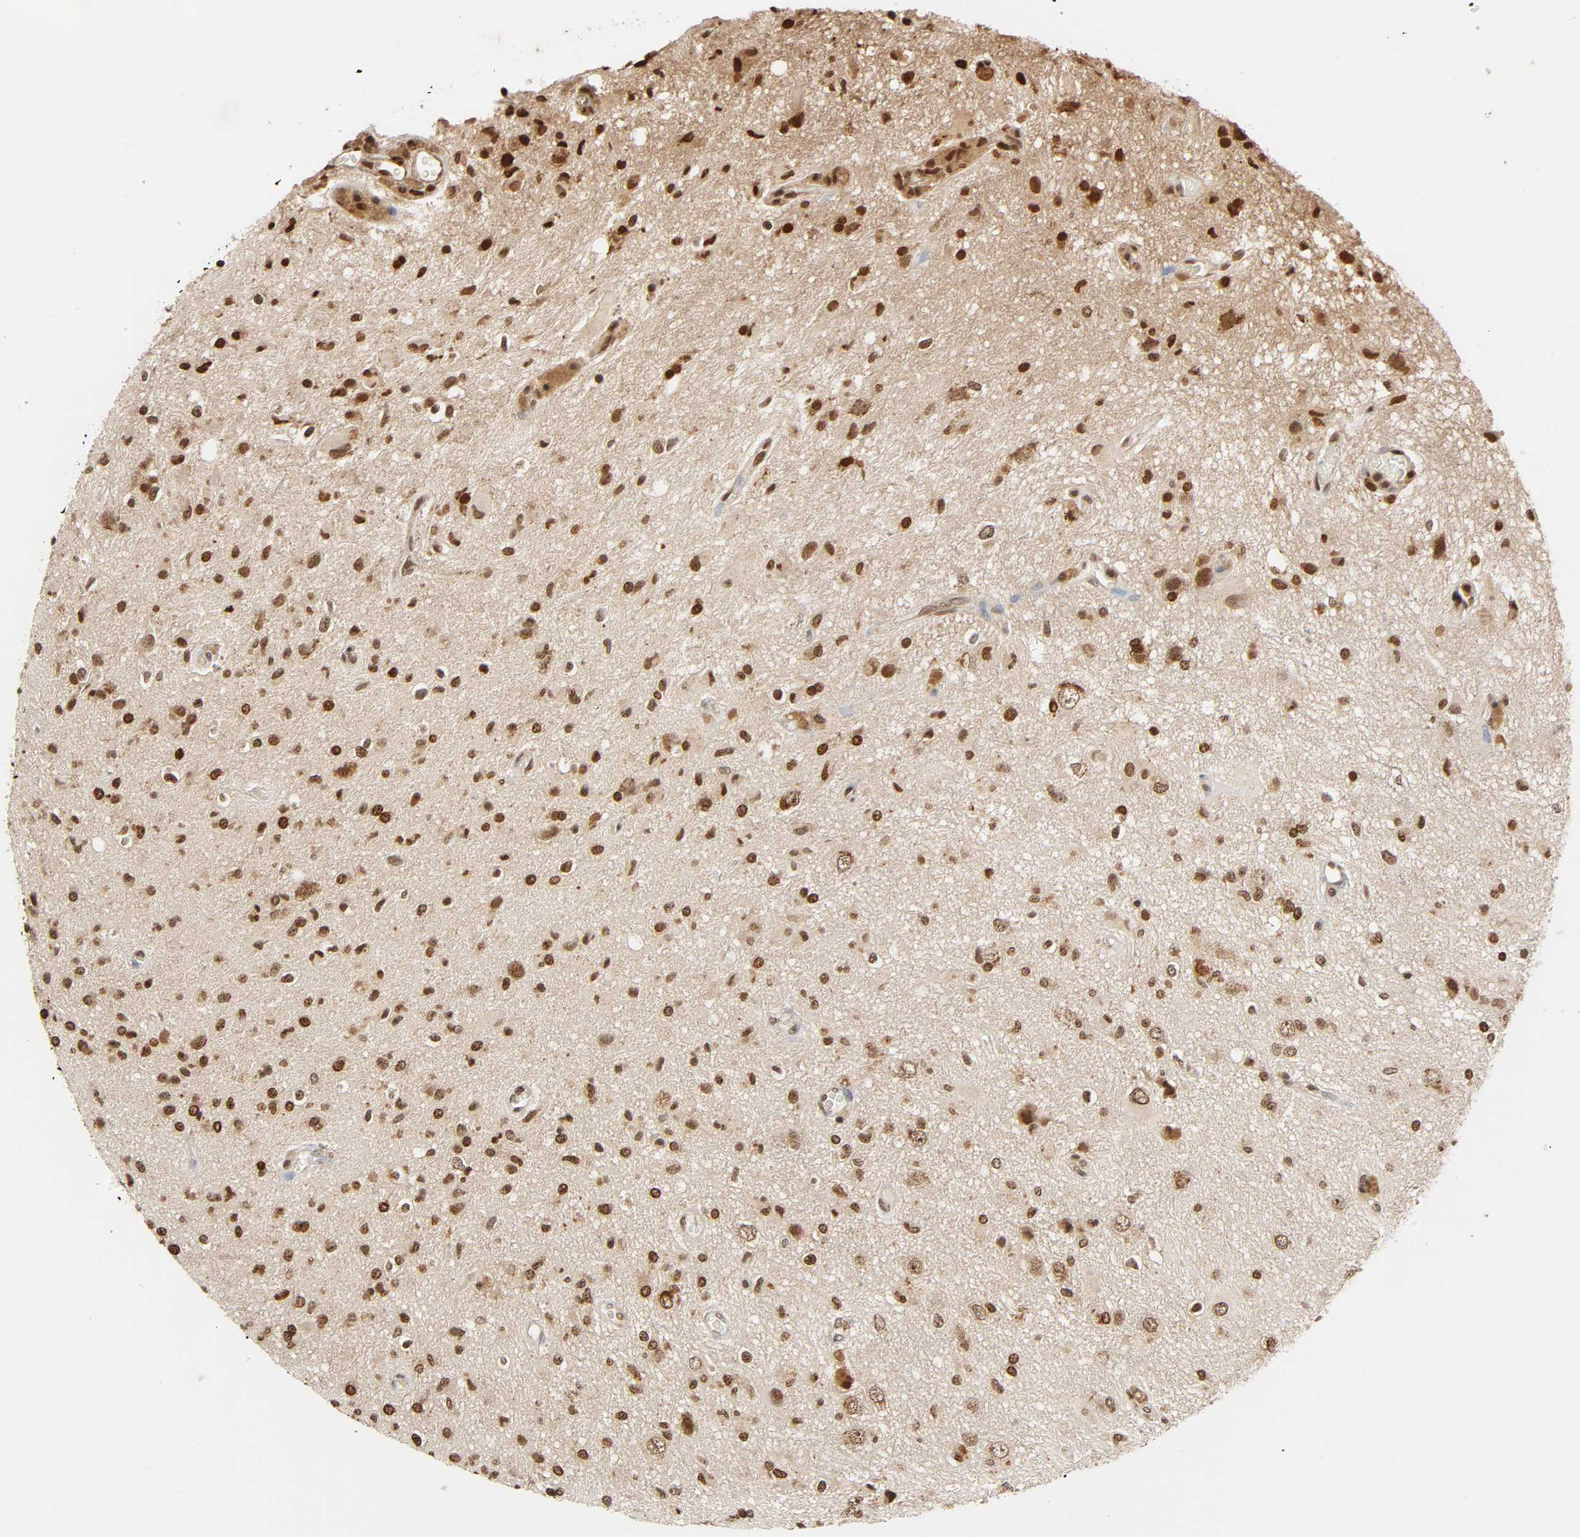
{"staining": {"intensity": "moderate", "quantity": ">75%", "location": "nuclear"}, "tissue": "glioma", "cell_type": "Tumor cells", "image_type": "cancer", "snomed": [{"axis": "morphology", "description": "Glioma, malignant, High grade"}, {"axis": "topography", "description": "Brain"}], "caption": "An immunohistochemistry micrograph of neoplastic tissue is shown. Protein staining in brown labels moderate nuclear positivity in glioma within tumor cells. (DAB IHC, brown staining for protein, blue staining for nuclei).", "gene": "UBC", "patient": {"sex": "male", "age": 47}}